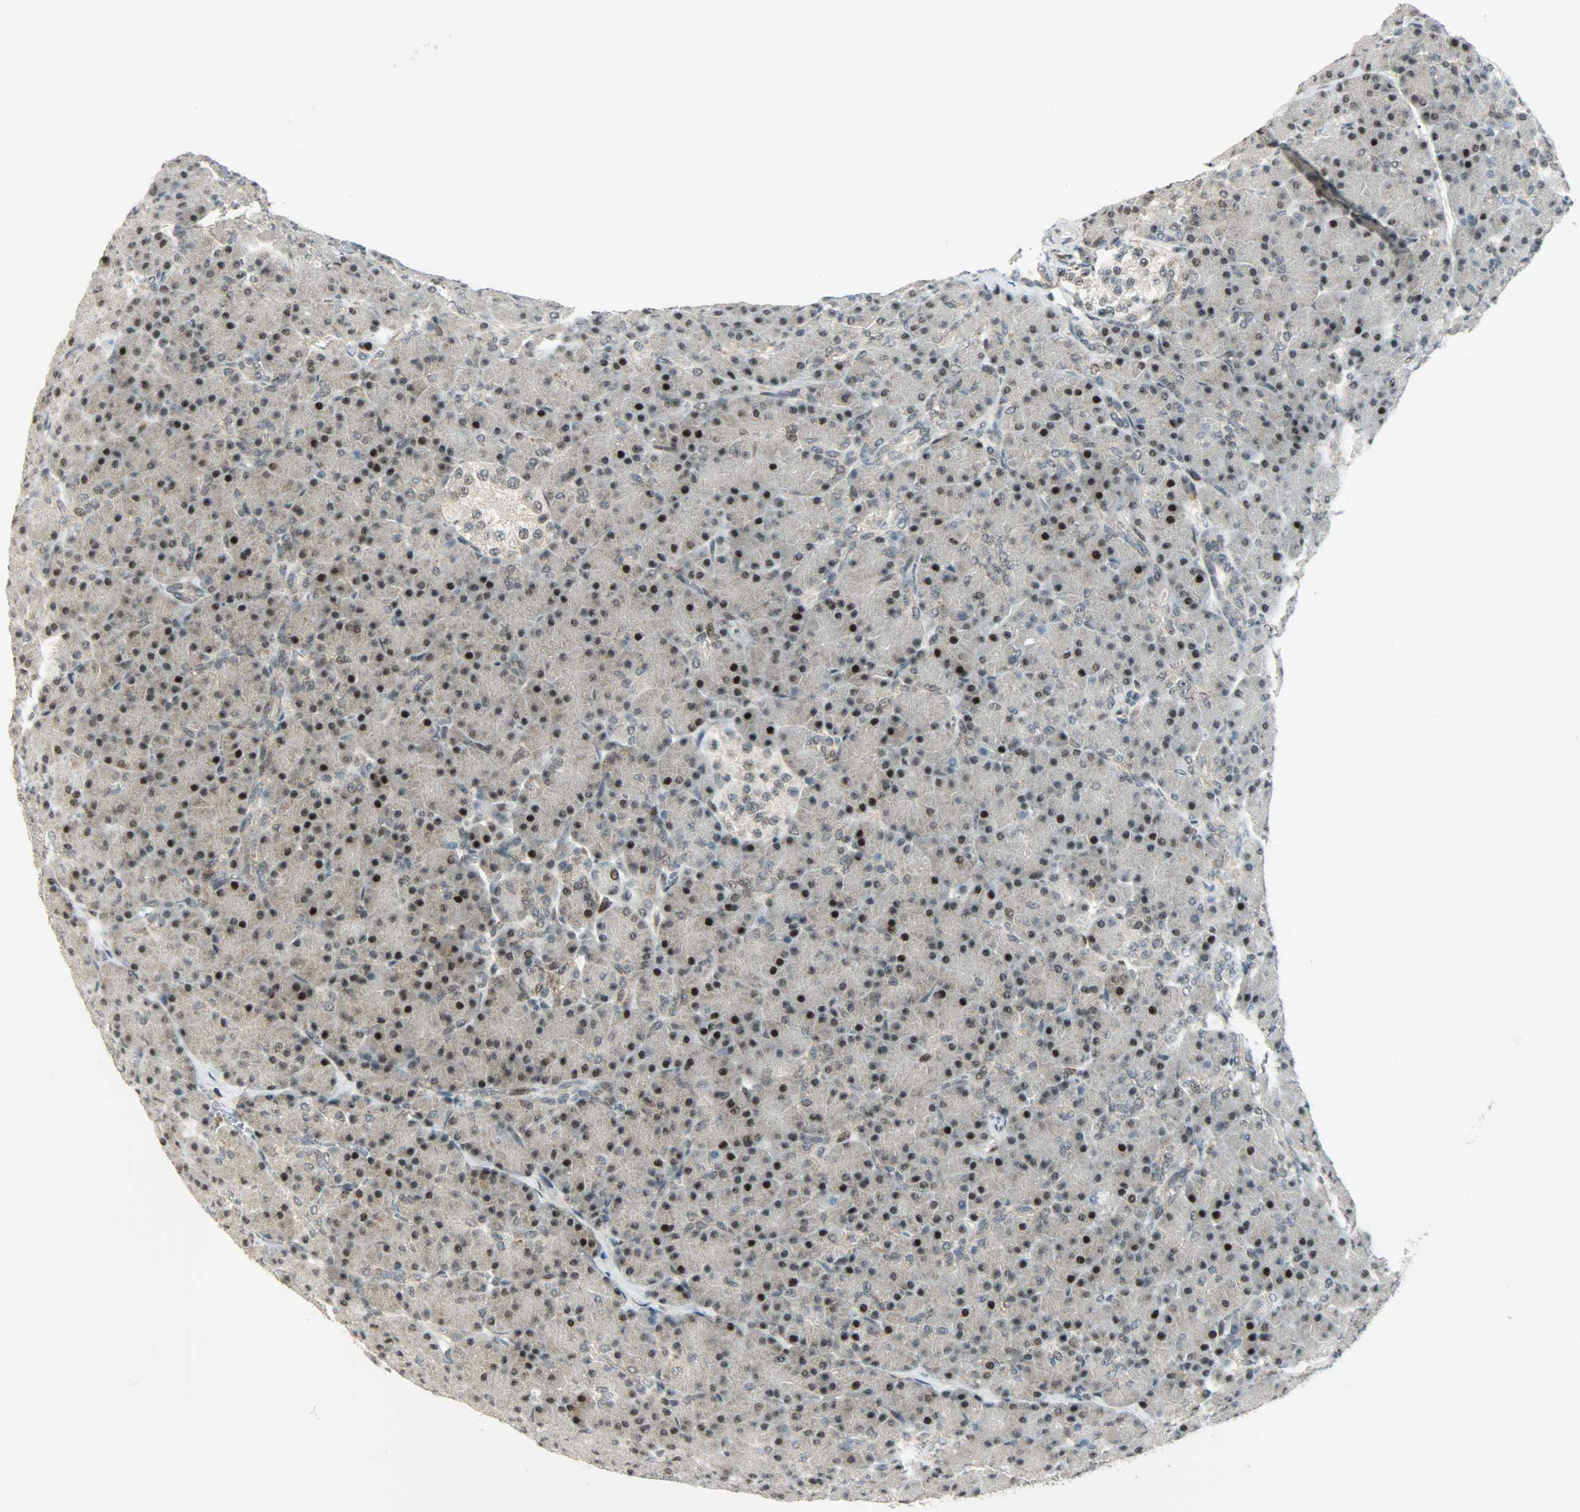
{"staining": {"intensity": "weak", "quantity": "25%-75%", "location": "nuclear"}, "tissue": "pancreas", "cell_type": "Exocrine glandular cells", "image_type": "normal", "snomed": [{"axis": "morphology", "description": "Normal tissue, NOS"}, {"axis": "topography", "description": "Pancreas"}], "caption": "IHC micrograph of benign pancreas: human pancreas stained using immunohistochemistry (IHC) shows low levels of weak protein expression localized specifically in the nuclear of exocrine glandular cells, appearing as a nuclear brown color.", "gene": "IL15", "patient": {"sex": "female", "age": 43}}